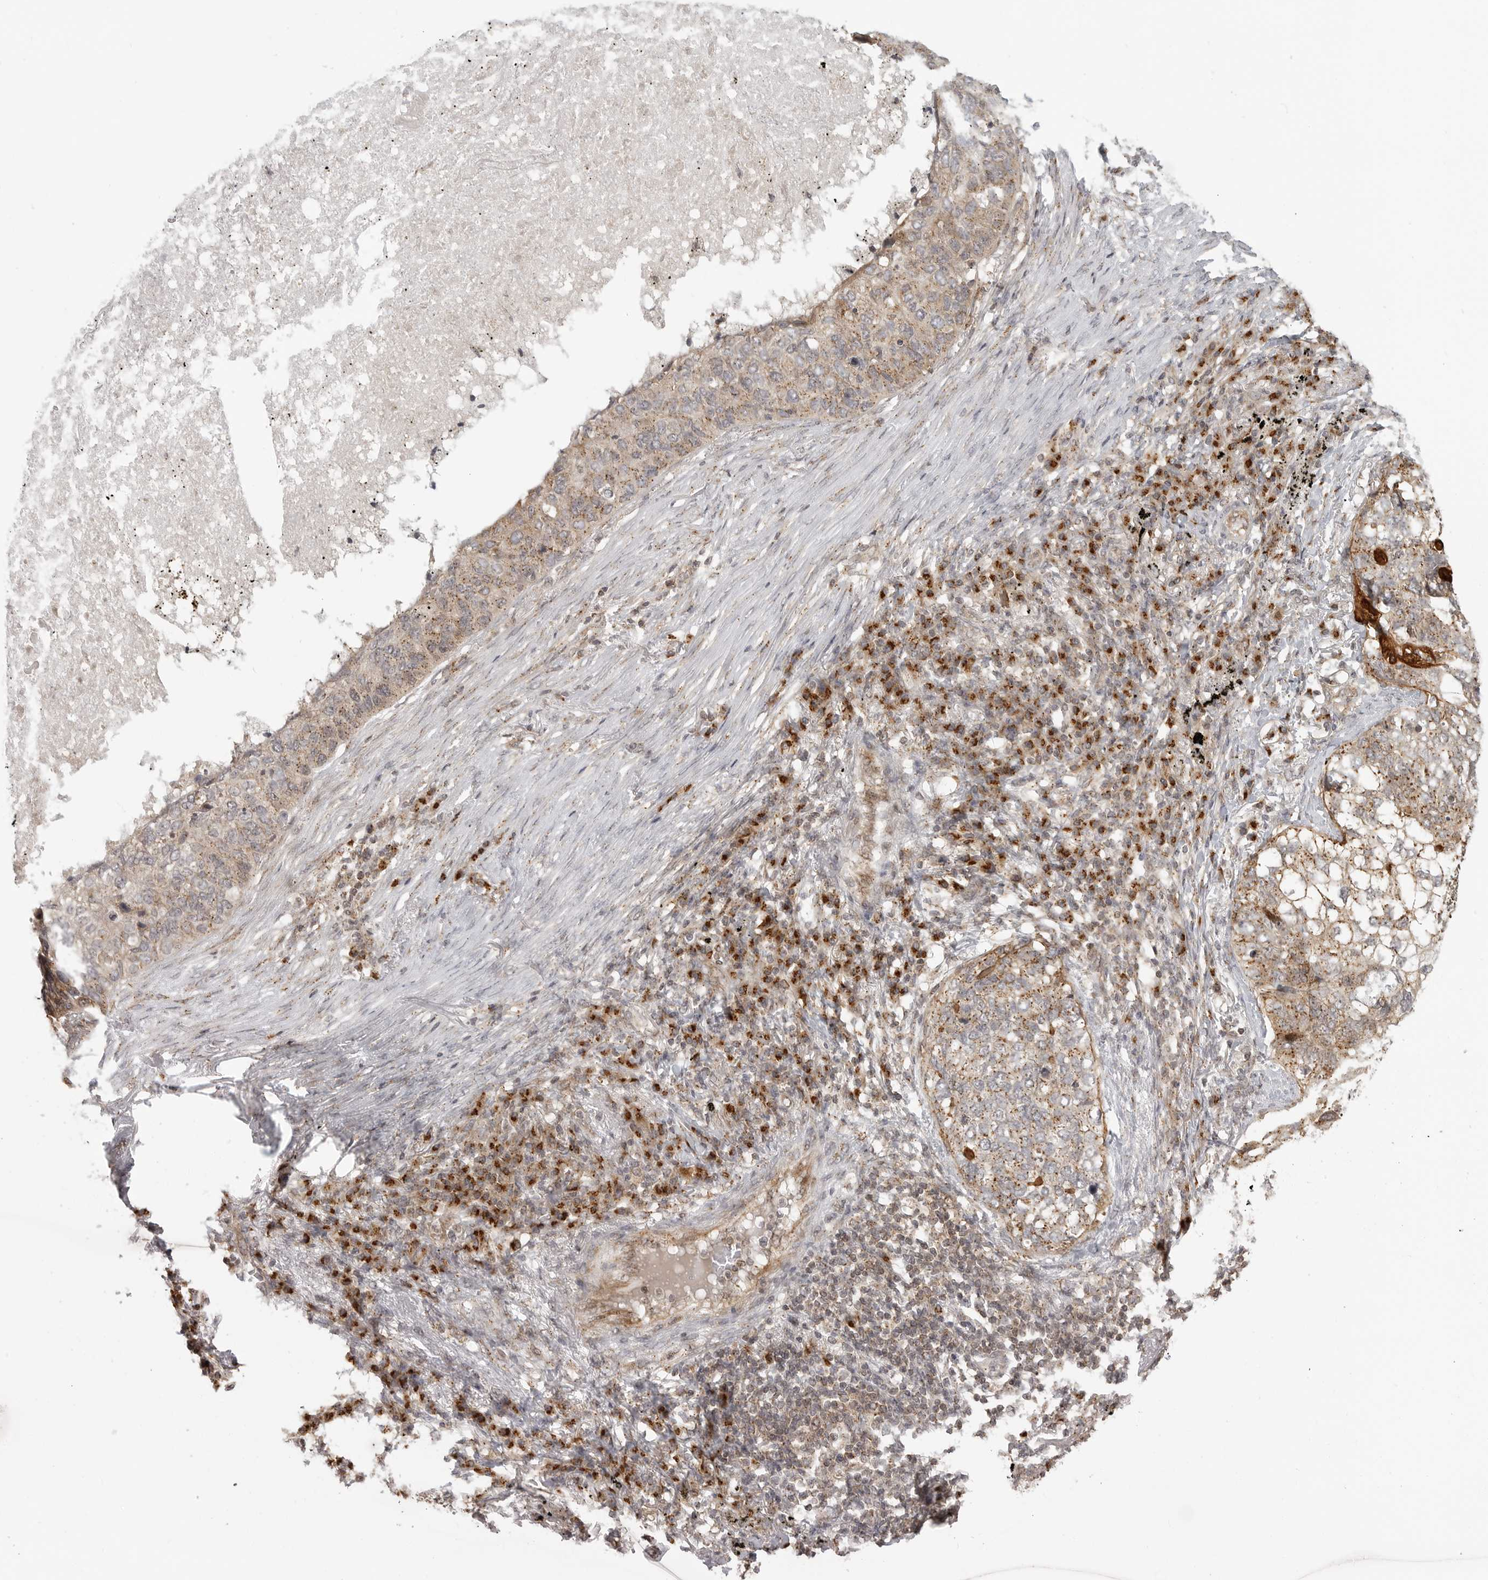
{"staining": {"intensity": "moderate", "quantity": ">75%", "location": "cytoplasmic/membranous"}, "tissue": "lung cancer", "cell_type": "Tumor cells", "image_type": "cancer", "snomed": [{"axis": "morphology", "description": "Squamous cell carcinoma, NOS"}, {"axis": "topography", "description": "Lung"}], "caption": "Brown immunohistochemical staining in human lung squamous cell carcinoma displays moderate cytoplasmic/membranous staining in approximately >75% of tumor cells.", "gene": "COPA", "patient": {"sex": "female", "age": 63}}